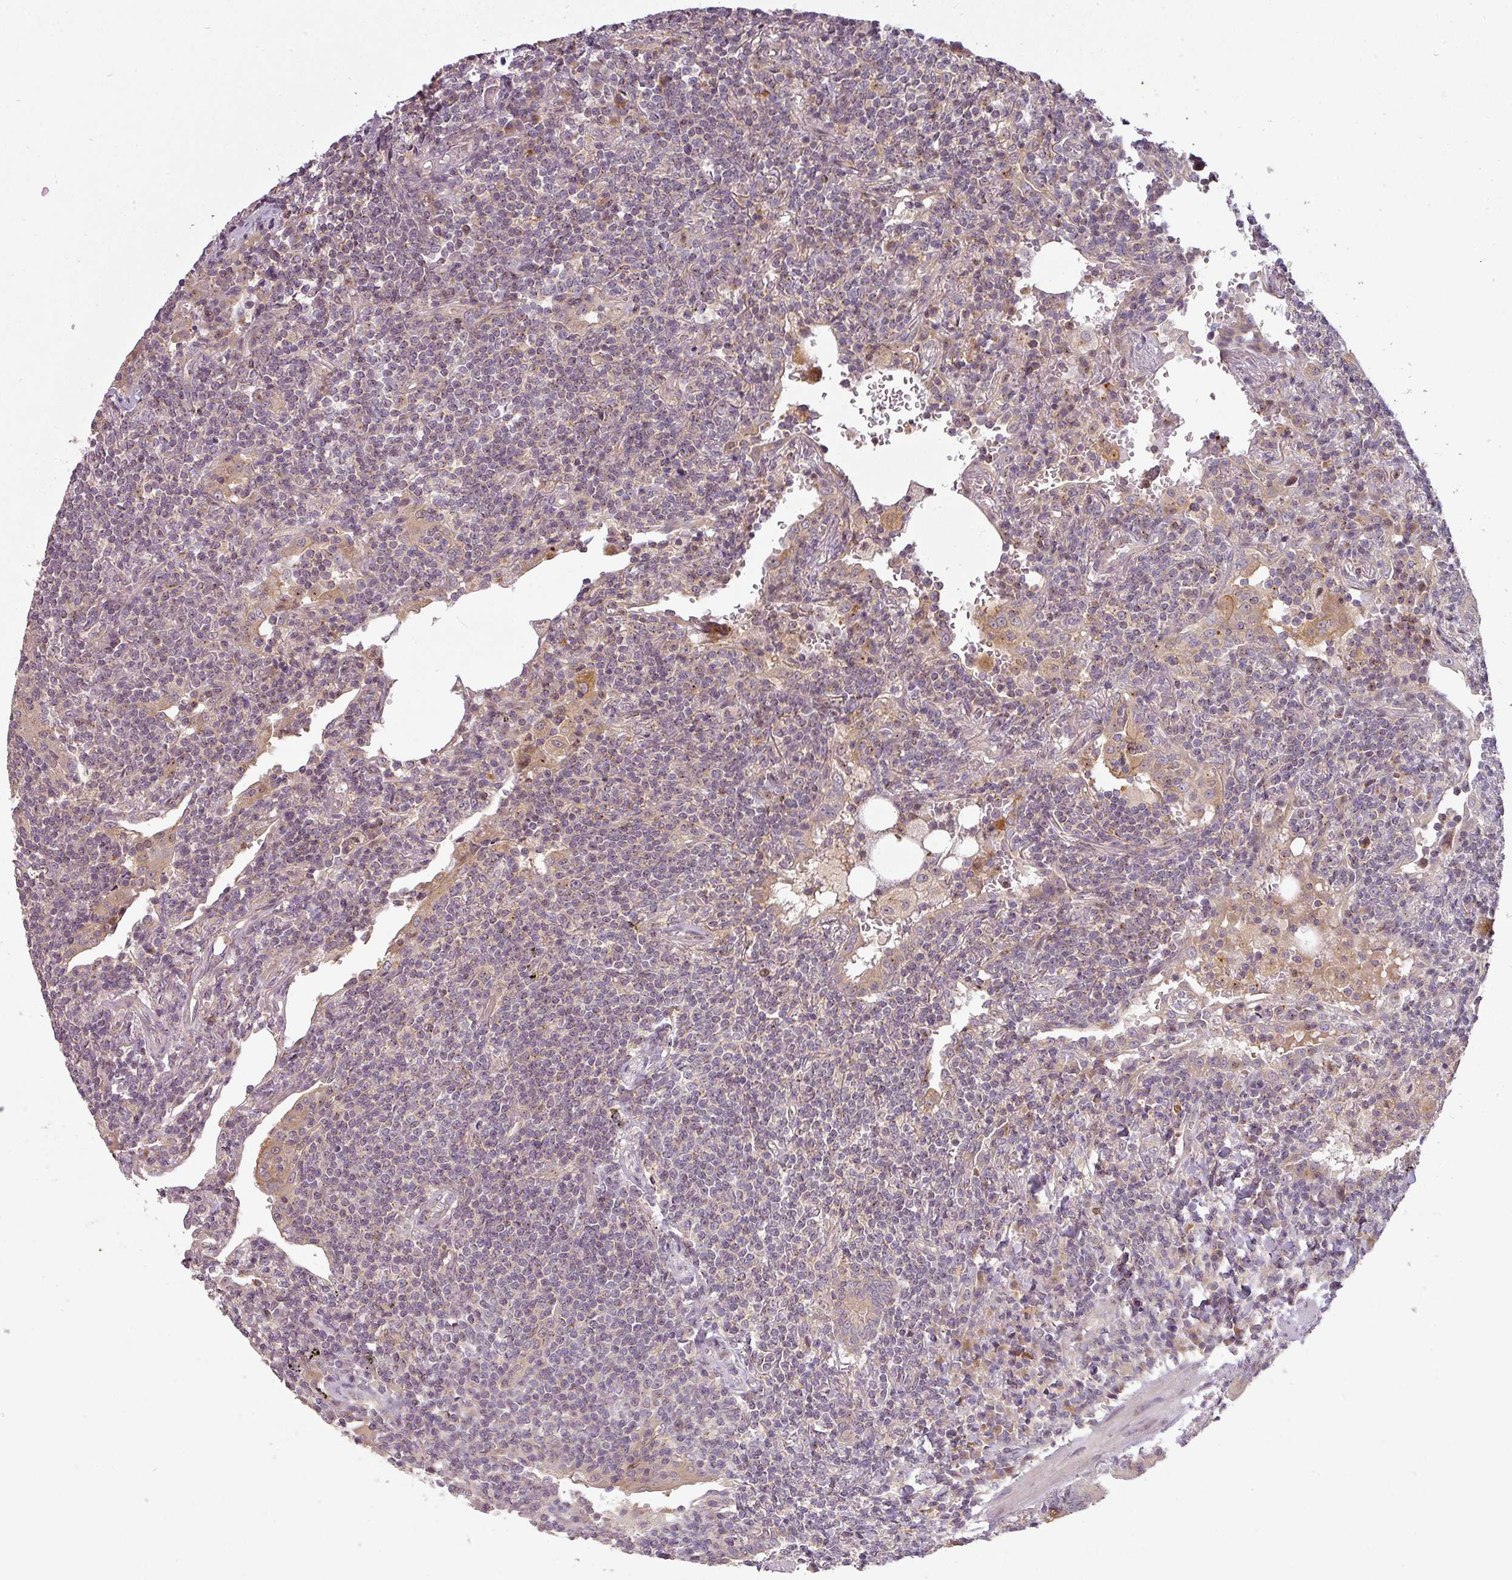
{"staining": {"intensity": "weak", "quantity": "25%-75%", "location": "cytoplasmic/membranous"}, "tissue": "lymphoma", "cell_type": "Tumor cells", "image_type": "cancer", "snomed": [{"axis": "morphology", "description": "Malignant lymphoma, non-Hodgkin's type, Low grade"}, {"axis": "topography", "description": "Lung"}], "caption": "Immunohistochemical staining of malignant lymphoma, non-Hodgkin's type (low-grade) reveals low levels of weak cytoplasmic/membranous staining in about 25%-75% of tumor cells. Using DAB (brown) and hematoxylin (blue) stains, captured at high magnification using brightfield microscopy.", "gene": "NIN", "patient": {"sex": "female", "age": 71}}